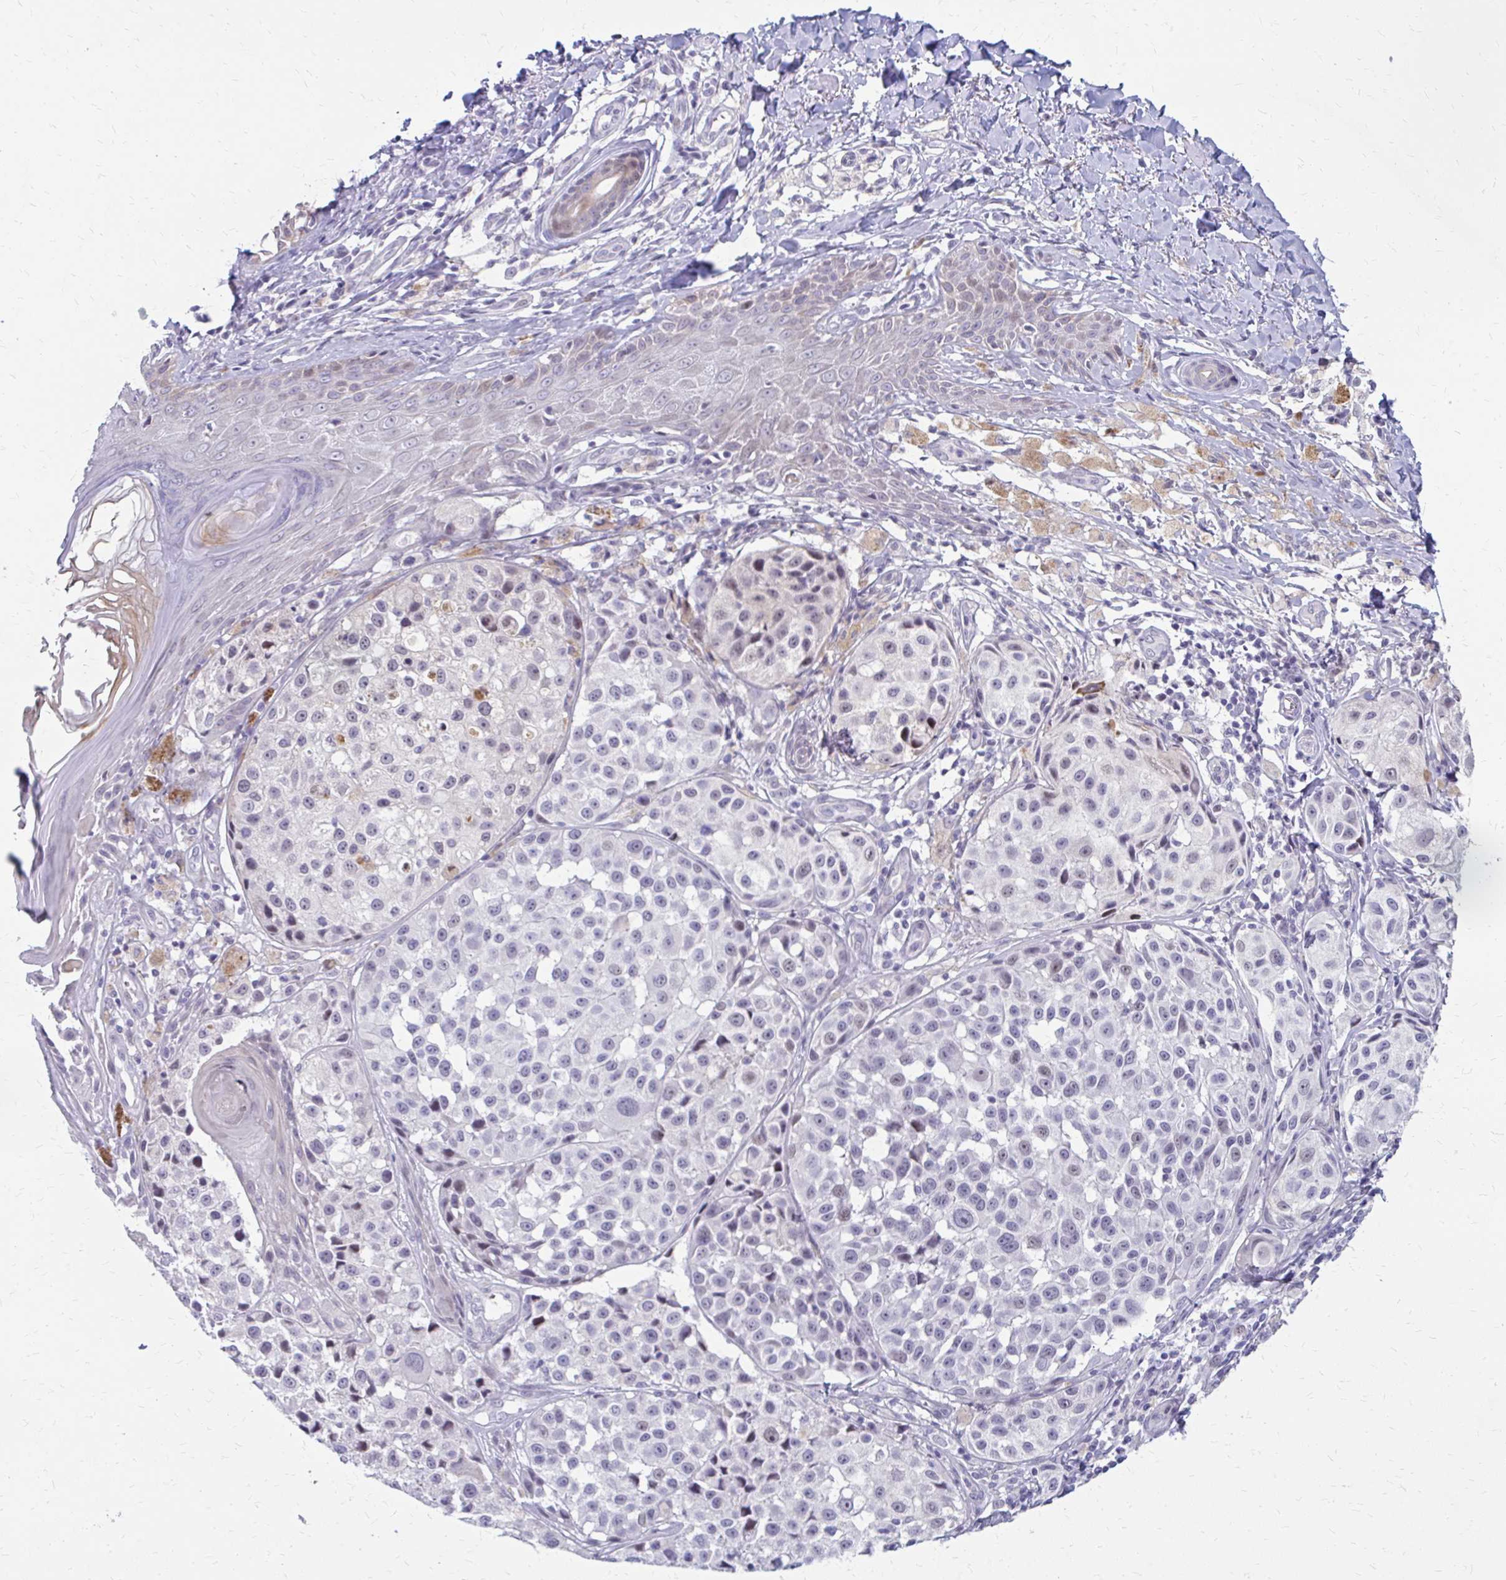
{"staining": {"intensity": "weak", "quantity": "<25%", "location": "nuclear"}, "tissue": "melanoma", "cell_type": "Tumor cells", "image_type": "cancer", "snomed": [{"axis": "morphology", "description": "Malignant melanoma, NOS"}, {"axis": "topography", "description": "Skin"}], "caption": "The histopathology image displays no staining of tumor cells in melanoma.", "gene": "RGS16", "patient": {"sex": "male", "age": 39}}